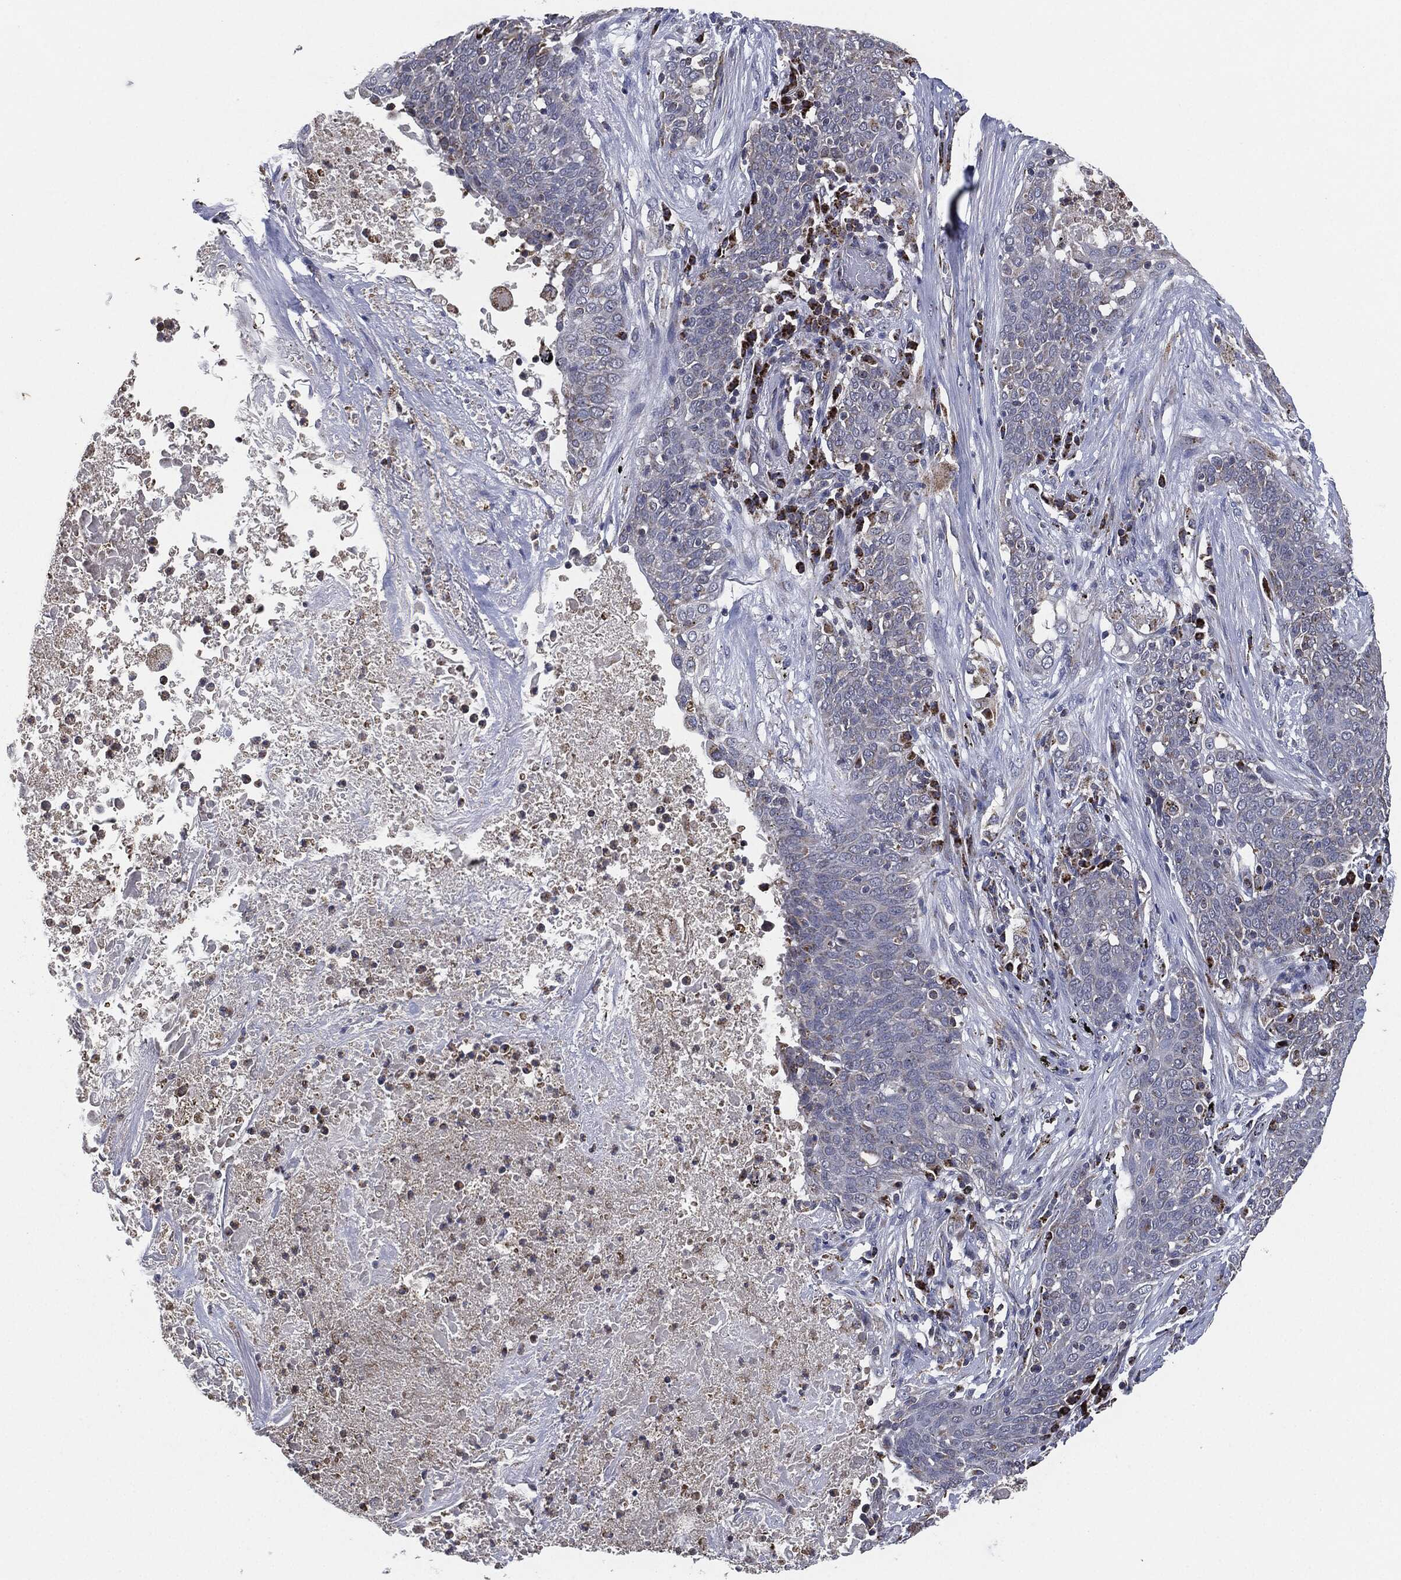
{"staining": {"intensity": "moderate", "quantity": "25%-75%", "location": "cytoplasmic/membranous"}, "tissue": "lung cancer", "cell_type": "Tumor cells", "image_type": "cancer", "snomed": [{"axis": "morphology", "description": "Squamous cell carcinoma, NOS"}, {"axis": "topography", "description": "Lung"}], "caption": "Immunohistochemical staining of lung squamous cell carcinoma reveals medium levels of moderate cytoplasmic/membranous positivity in approximately 25%-75% of tumor cells.", "gene": "NDUFV2", "patient": {"sex": "male", "age": 82}}